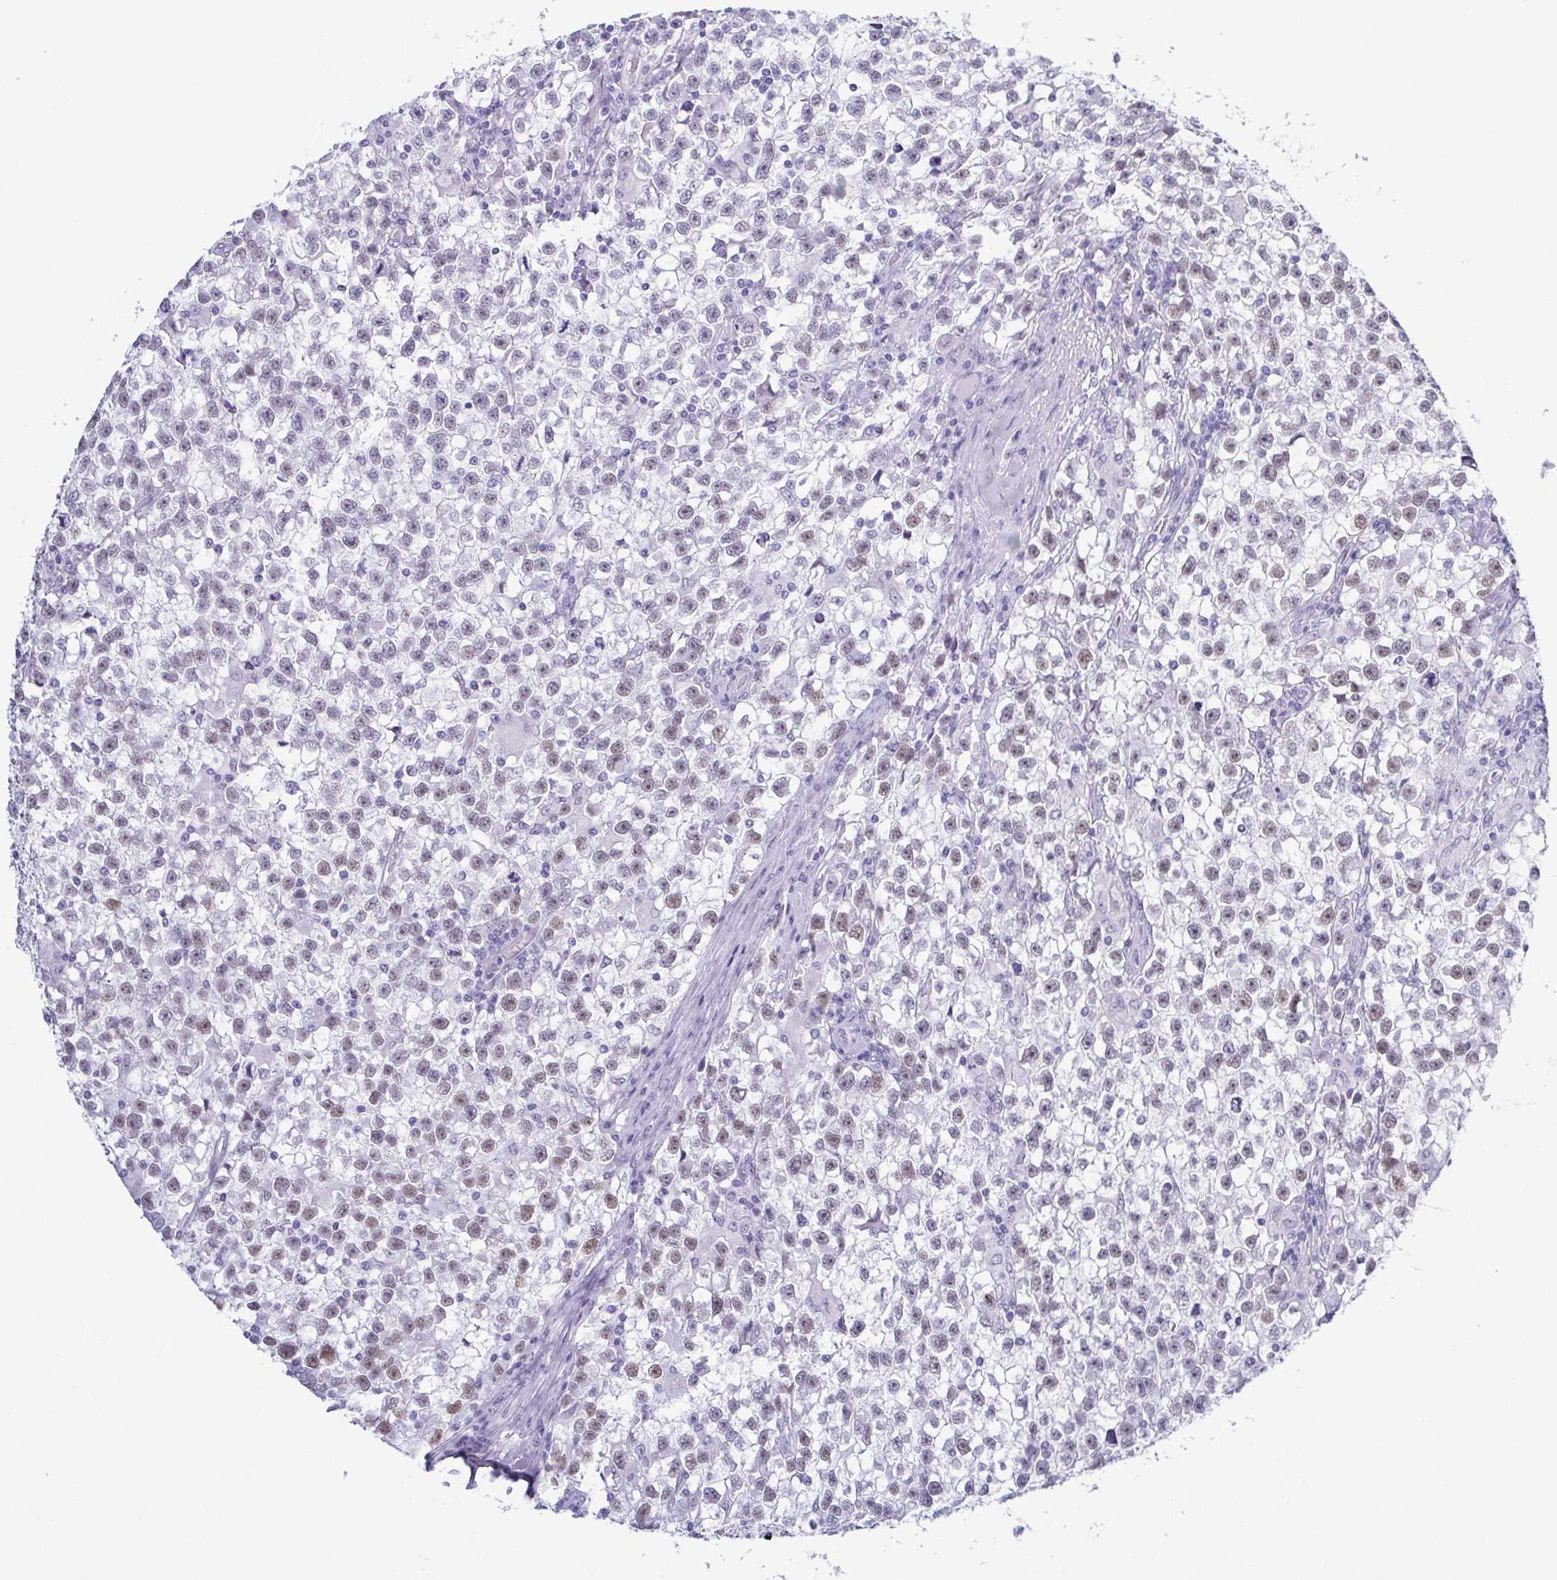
{"staining": {"intensity": "moderate", "quantity": "<25%", "location": "nuclear"}, "tissue": "testis cancer", "cell_type": "Tumor cells", "image_type": "cancer", "snomed": [{"axis": "morphology", "description": "Seminoma, NOS"}, {"axis": "topography", "description": "Testis"}], "caption": "An image showing moderate nuclear staining in about <25% of tumor cells in seminoma (testis), as visualized by brown immunohistochemical staining.", "gene": "SUGP2", "patient": {"sex": "male", "age": 31}}